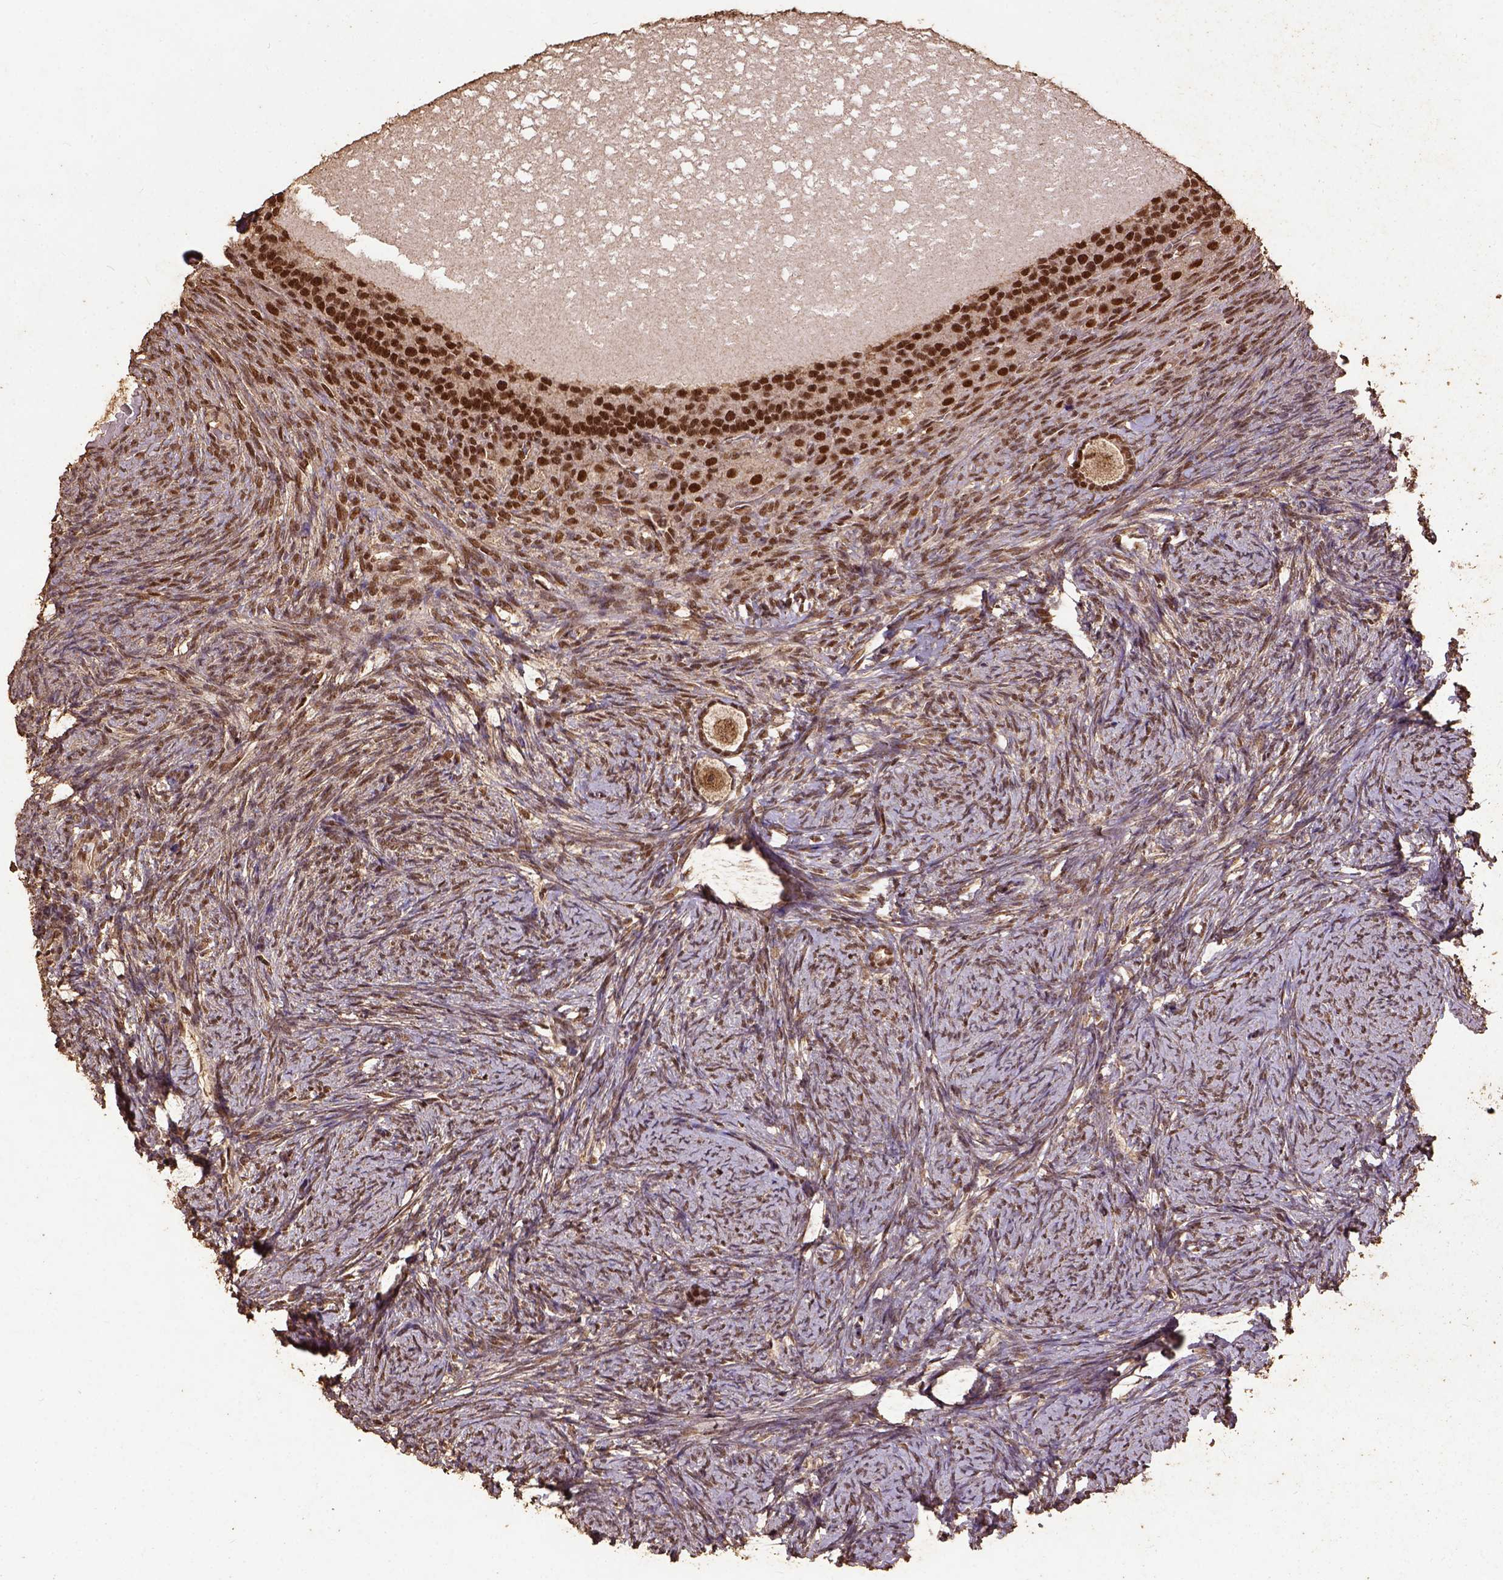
{"staining": {"intensity": "moderate", "quantity": ">75%", "location": "nuclear"}, "tissue": "ovary", "cell_type": "Follicle cells", "image_type": "normal", "snomed": [{"axis": "morphology", "description": "Normal tissue, NOS"}, {"axis": "topography", "description": "Ovary"}], "caption": "Immunohistochemistry micrograph of unremarkable ovary stained for a protein (brown), which exhibits medium levels of moderate nuclear expression in about >75% of follicle cells.", "gene": "NACC1", "patient": {"sex": "female", "age": 34}}